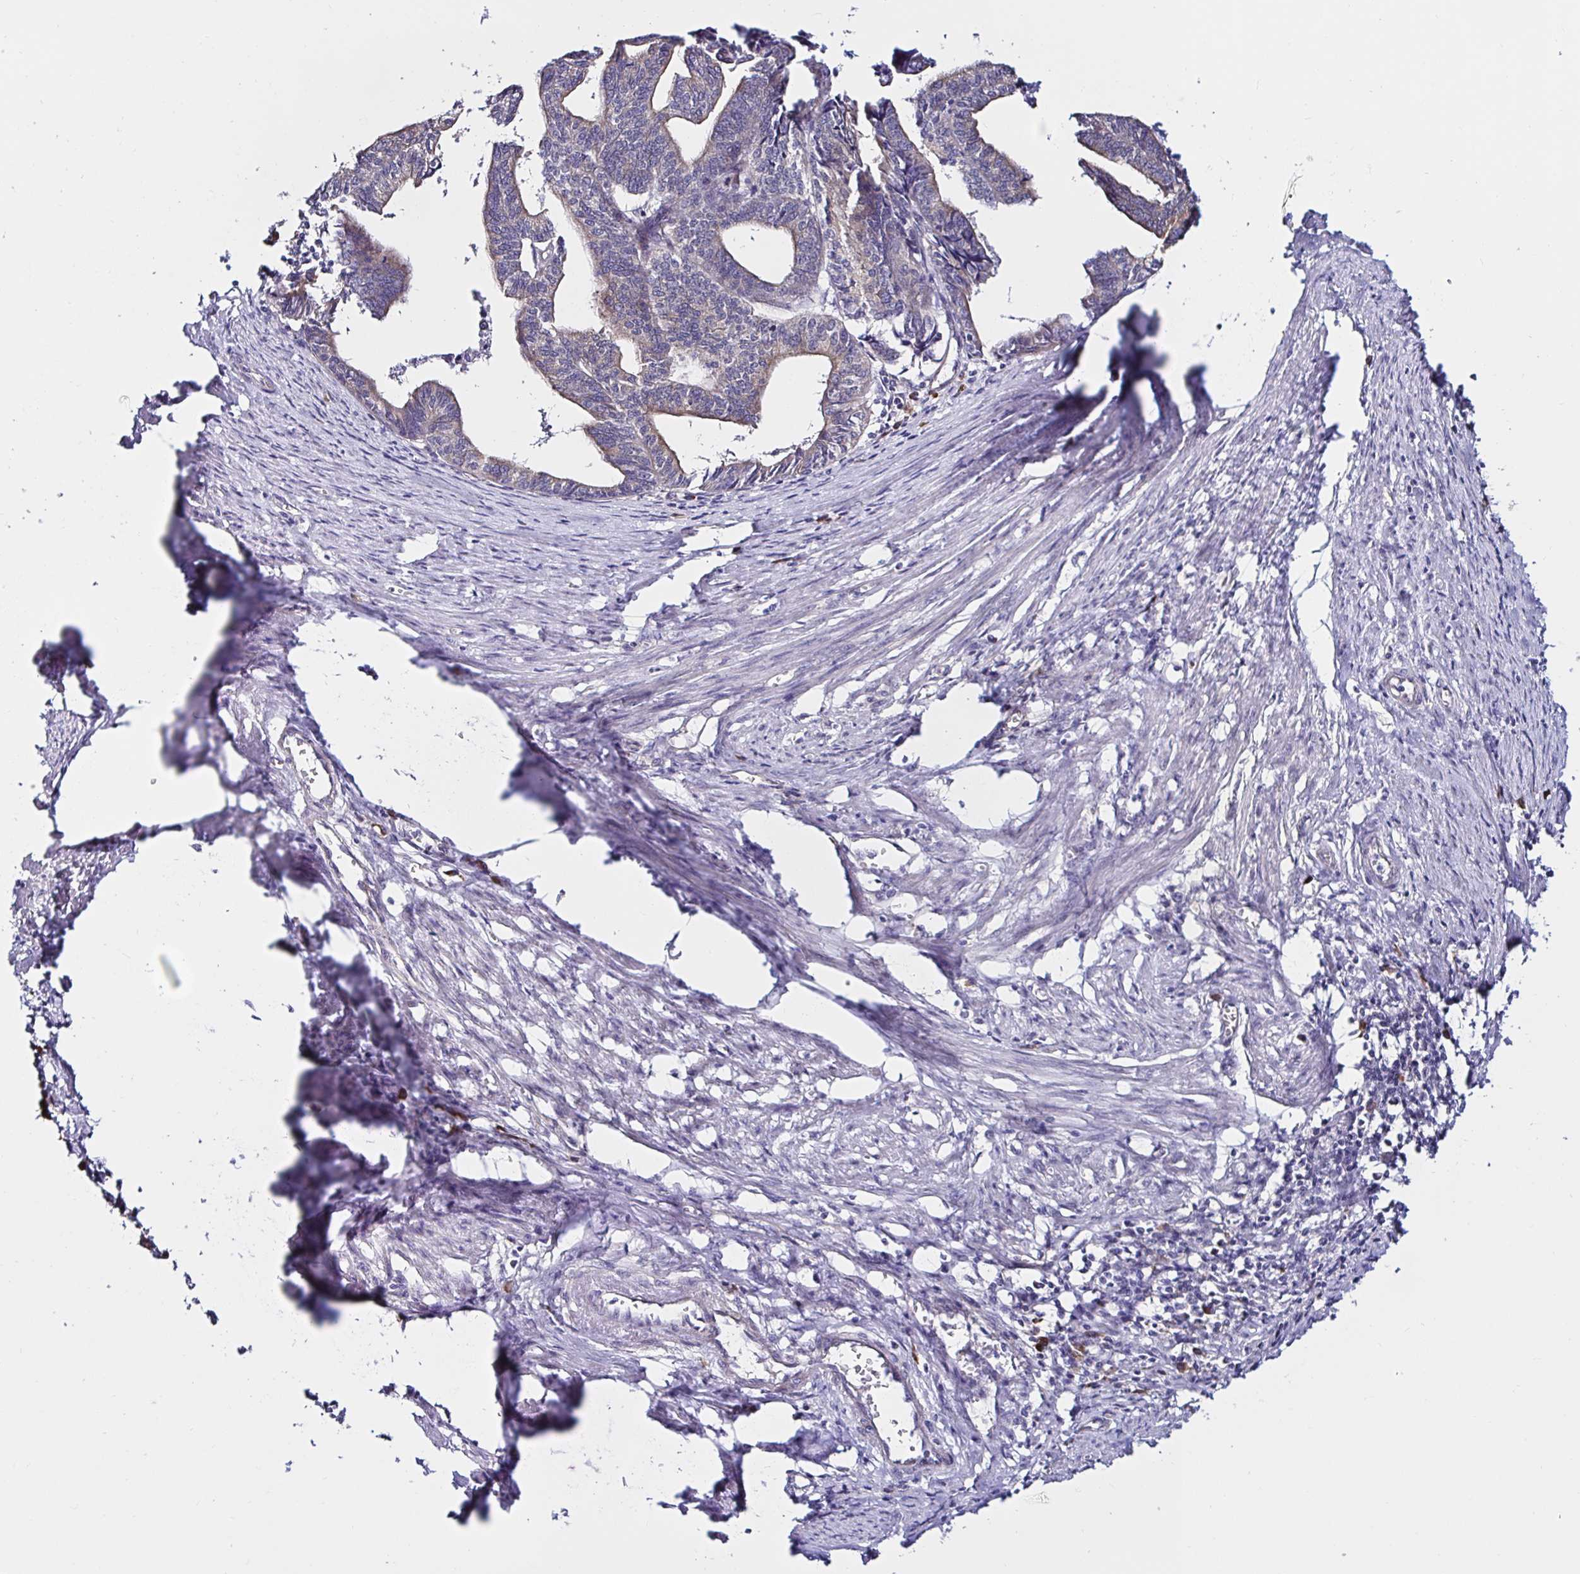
{"staining": {"intensity": "moderate", "quantity": "25%-75%", "location": "cytoplasmic/membranous"}, "tissue": "endometrial cancer", "cell_type": "Tumor cells", "image_type": "cancer", "snomed": [{"axis": "morphology", "description": "Adenocarcinoma, NOS"}, {"axis": "topography", "description": "Endometrium"}], "caption": "Tumor cells reveal medium levels of moderate cytoplasmic/membranous expression in approximately 25%-75% of cells in endometrial adenocarcinoma.", "gene": "VSIG2", "patient": {"sex": "female", "age": 65}}